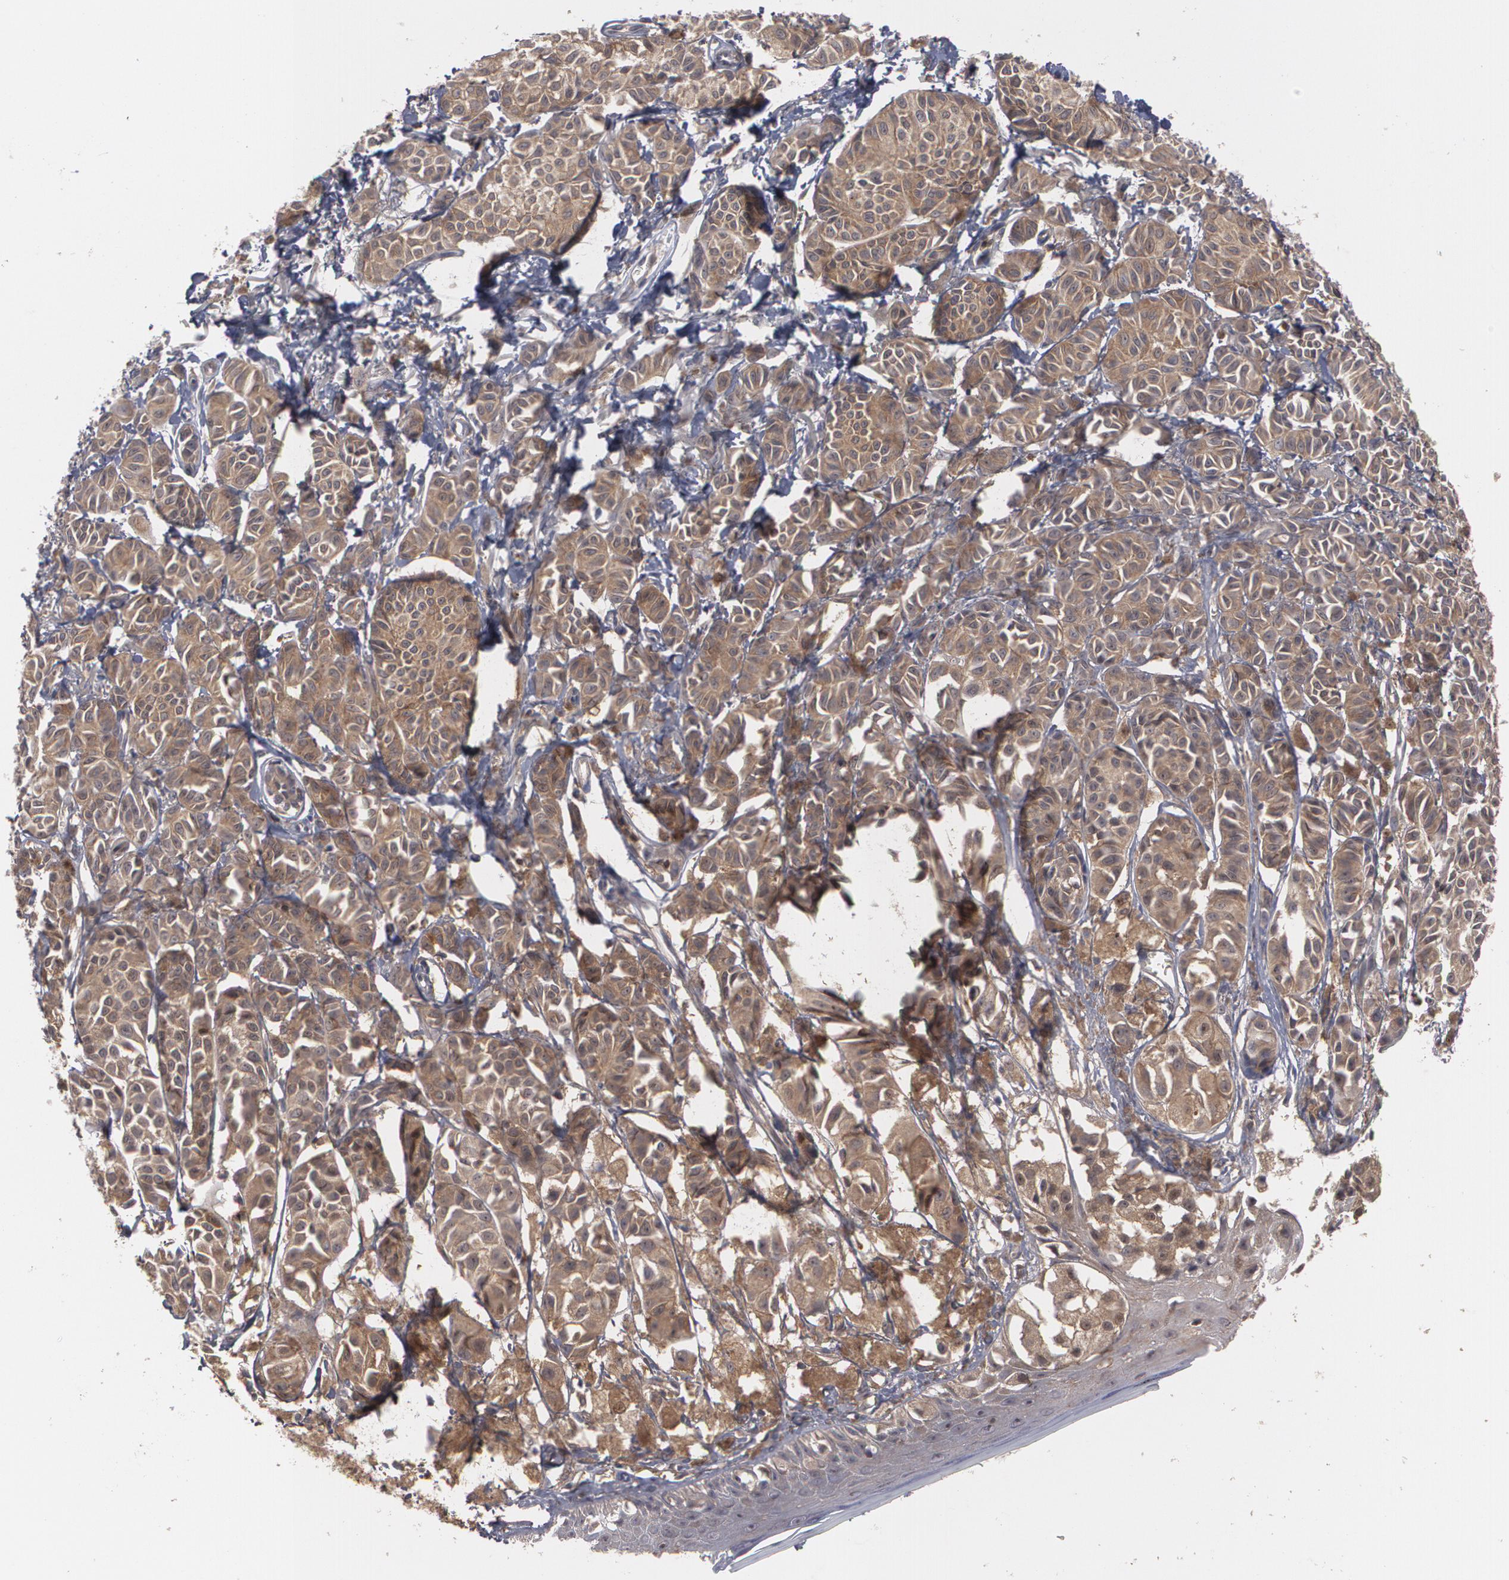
{"staining": {"intensity": "weak", "quantity": "<25%", "location": "cytoplasmic/membranous"}, "tissue": "melanoma", "cell_type": "Tumor cells", "image_type": "cancer", "snomed": [{"axis": "morphology", "description": "Malignant melanoma, NOS"}, {"axis": "topography", "description": "Skin"}], "caption": "A photomicrograph of human melanoma is negative for staining in tumor cells. Brightfield microscopy of immunohistochemistry stained with DAB (brown) and hematoxylin (blue), captured at high magnification.", "gene": "HTT", "patient": {"sex": "male", "age": 76}}